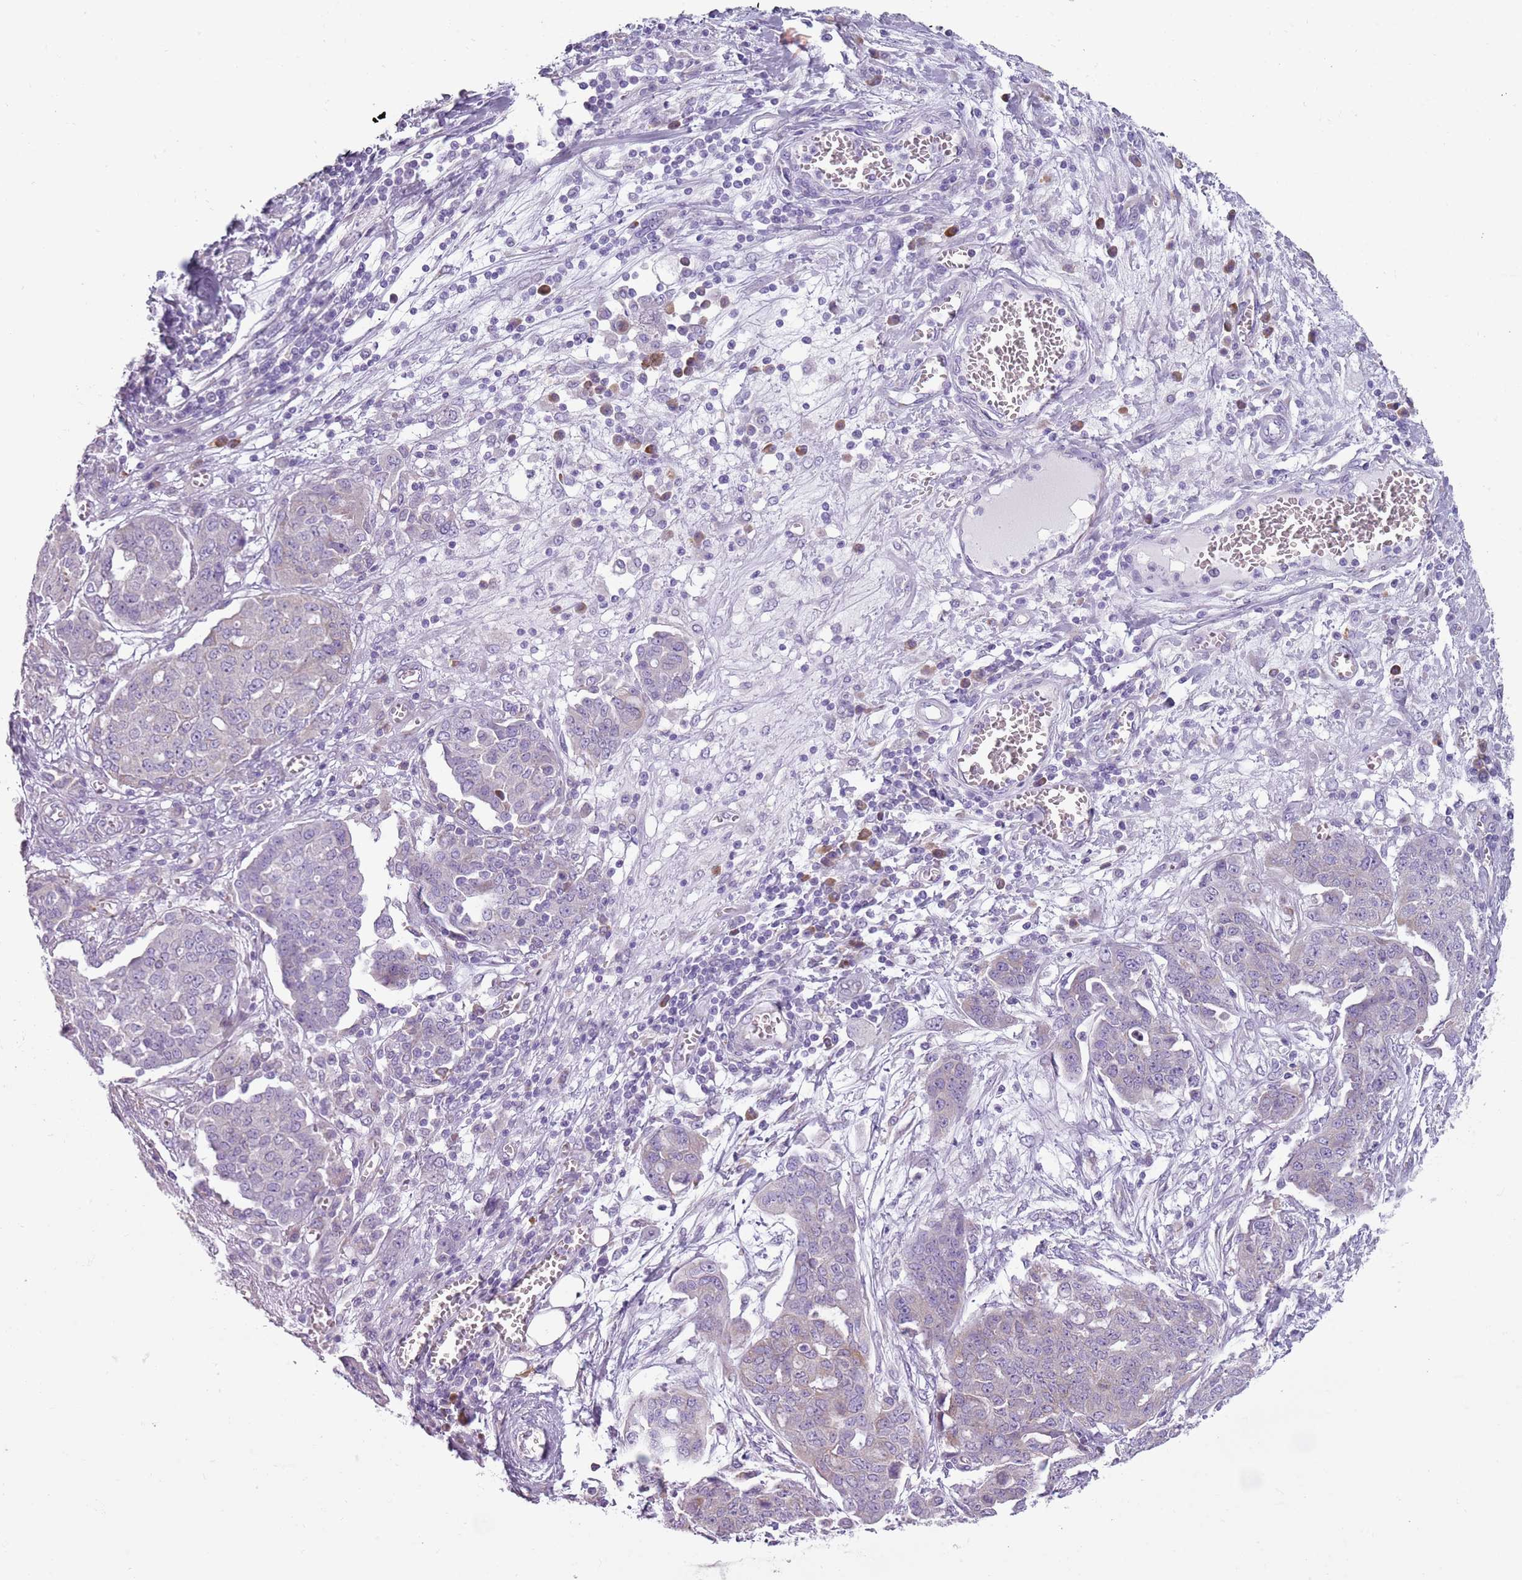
{"staining": {"intensity": "negative", "quantity": "none", "location": "none"}, "tissue": "ovarian cancer", "cell_type": "Tumor cells", "image_type": "cancer", "snomed": [{"axis": "morphology", "description": "Cystadenocarcinoma, serous, NOS"}, {"axis": "topography", "description": "Soft tissue"}, {"axis": "topography", "description": "Ovary"}], "caption": "Micrograph shows no significant protein positivity in tumor cells of serous cystadenocarcinoma (ovarian).", "gene": "HYOU1", "patient": {"sex": "female", "age": 57}}